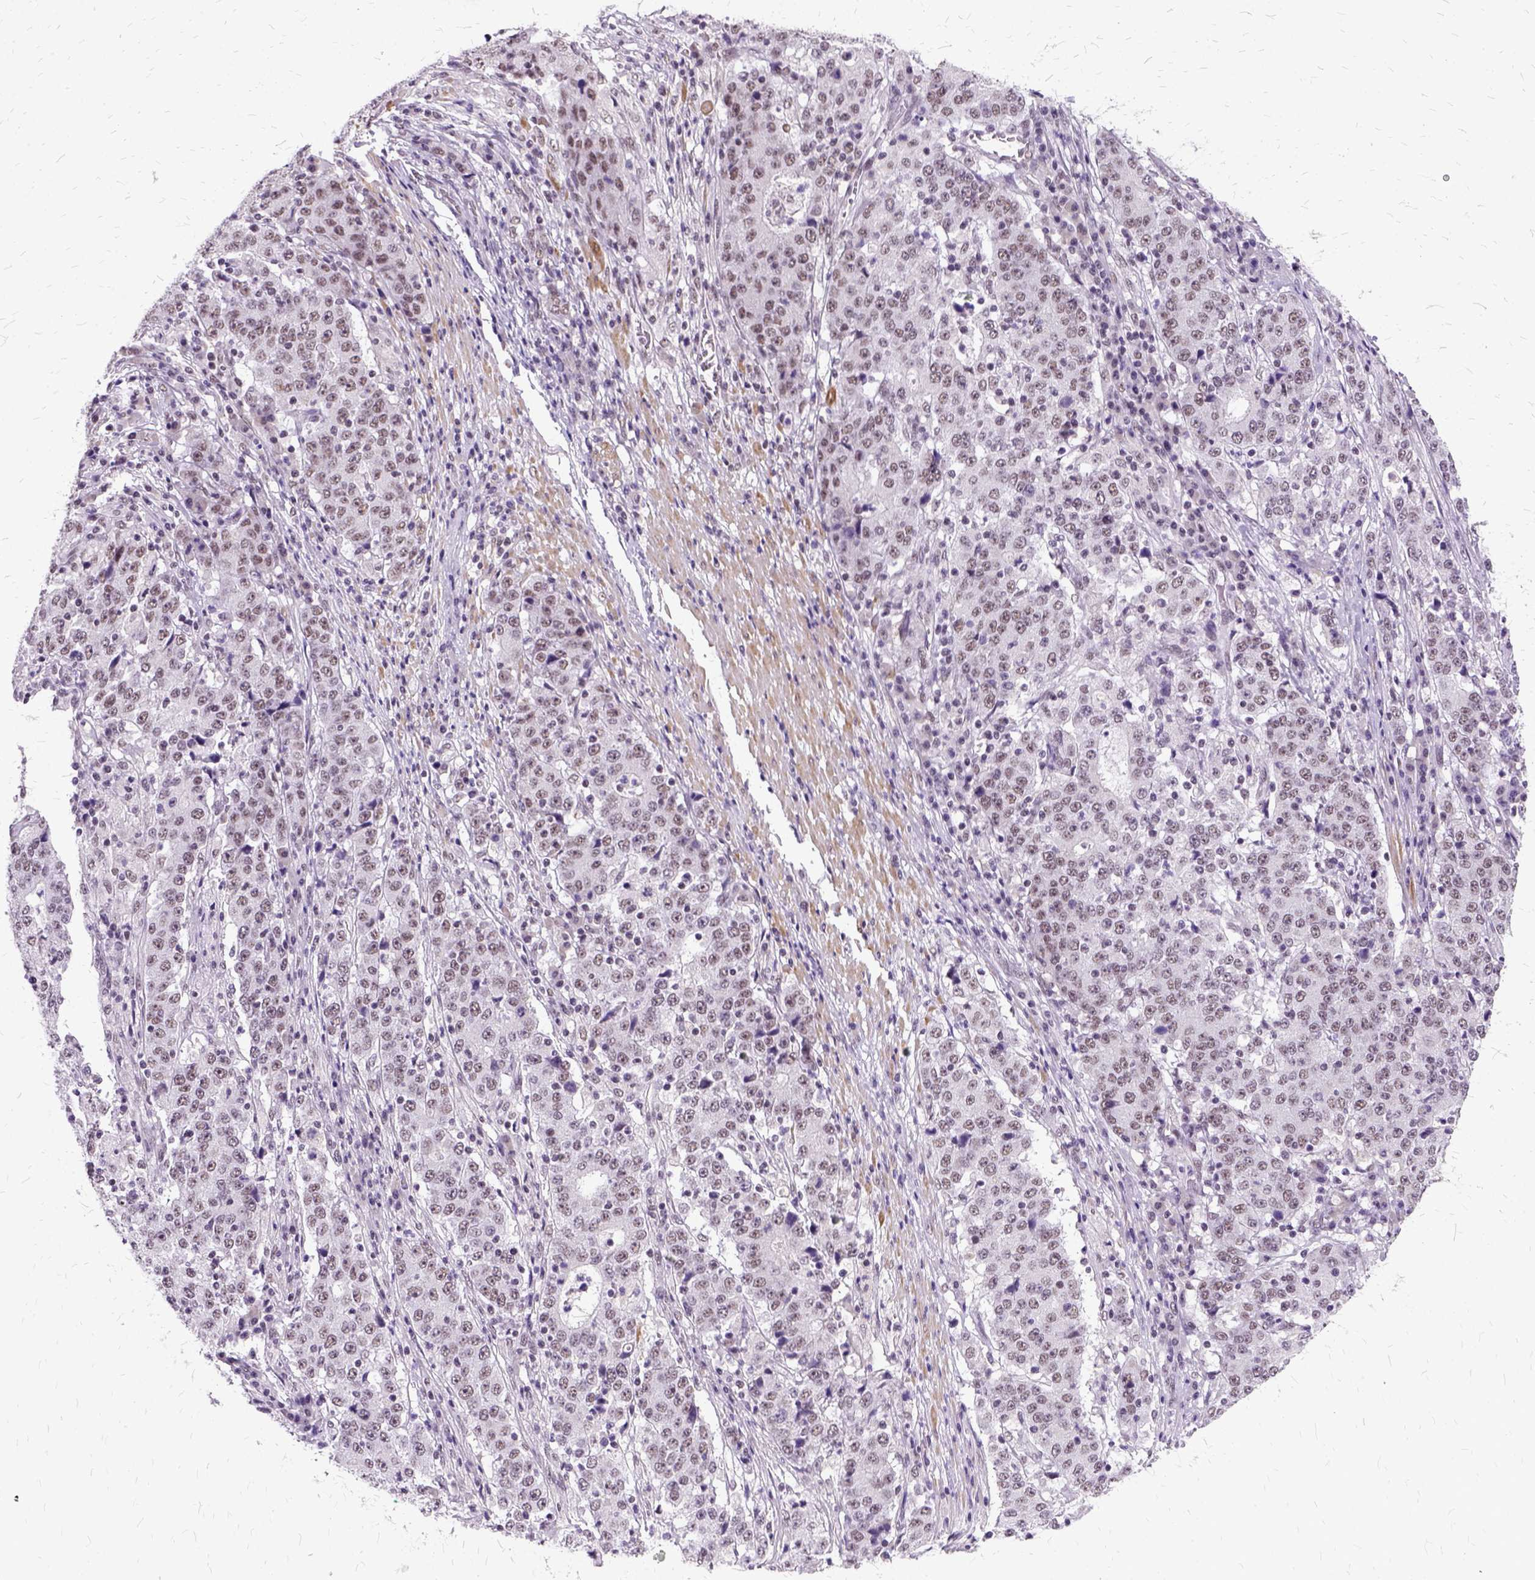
{"staining": {"intensity": "weak", "quantity": "<25%", "location": "nuclear"}, "tissue": "stomach cancer", "cell_type": "Tumor cells", "image_type": "cancer", "snomed": [{"axis": "morphology", "description": "Adenocarcinoma, NOS"}, {"axis": "topography", "description": "Stomach"}], "caption": "Immunohistochemical staining of adenocarcinoma (stomach) reveals no significant staining in tumor cells.", "gene": "SETD1A", "patient": {"sex": "male", "age": 59}}